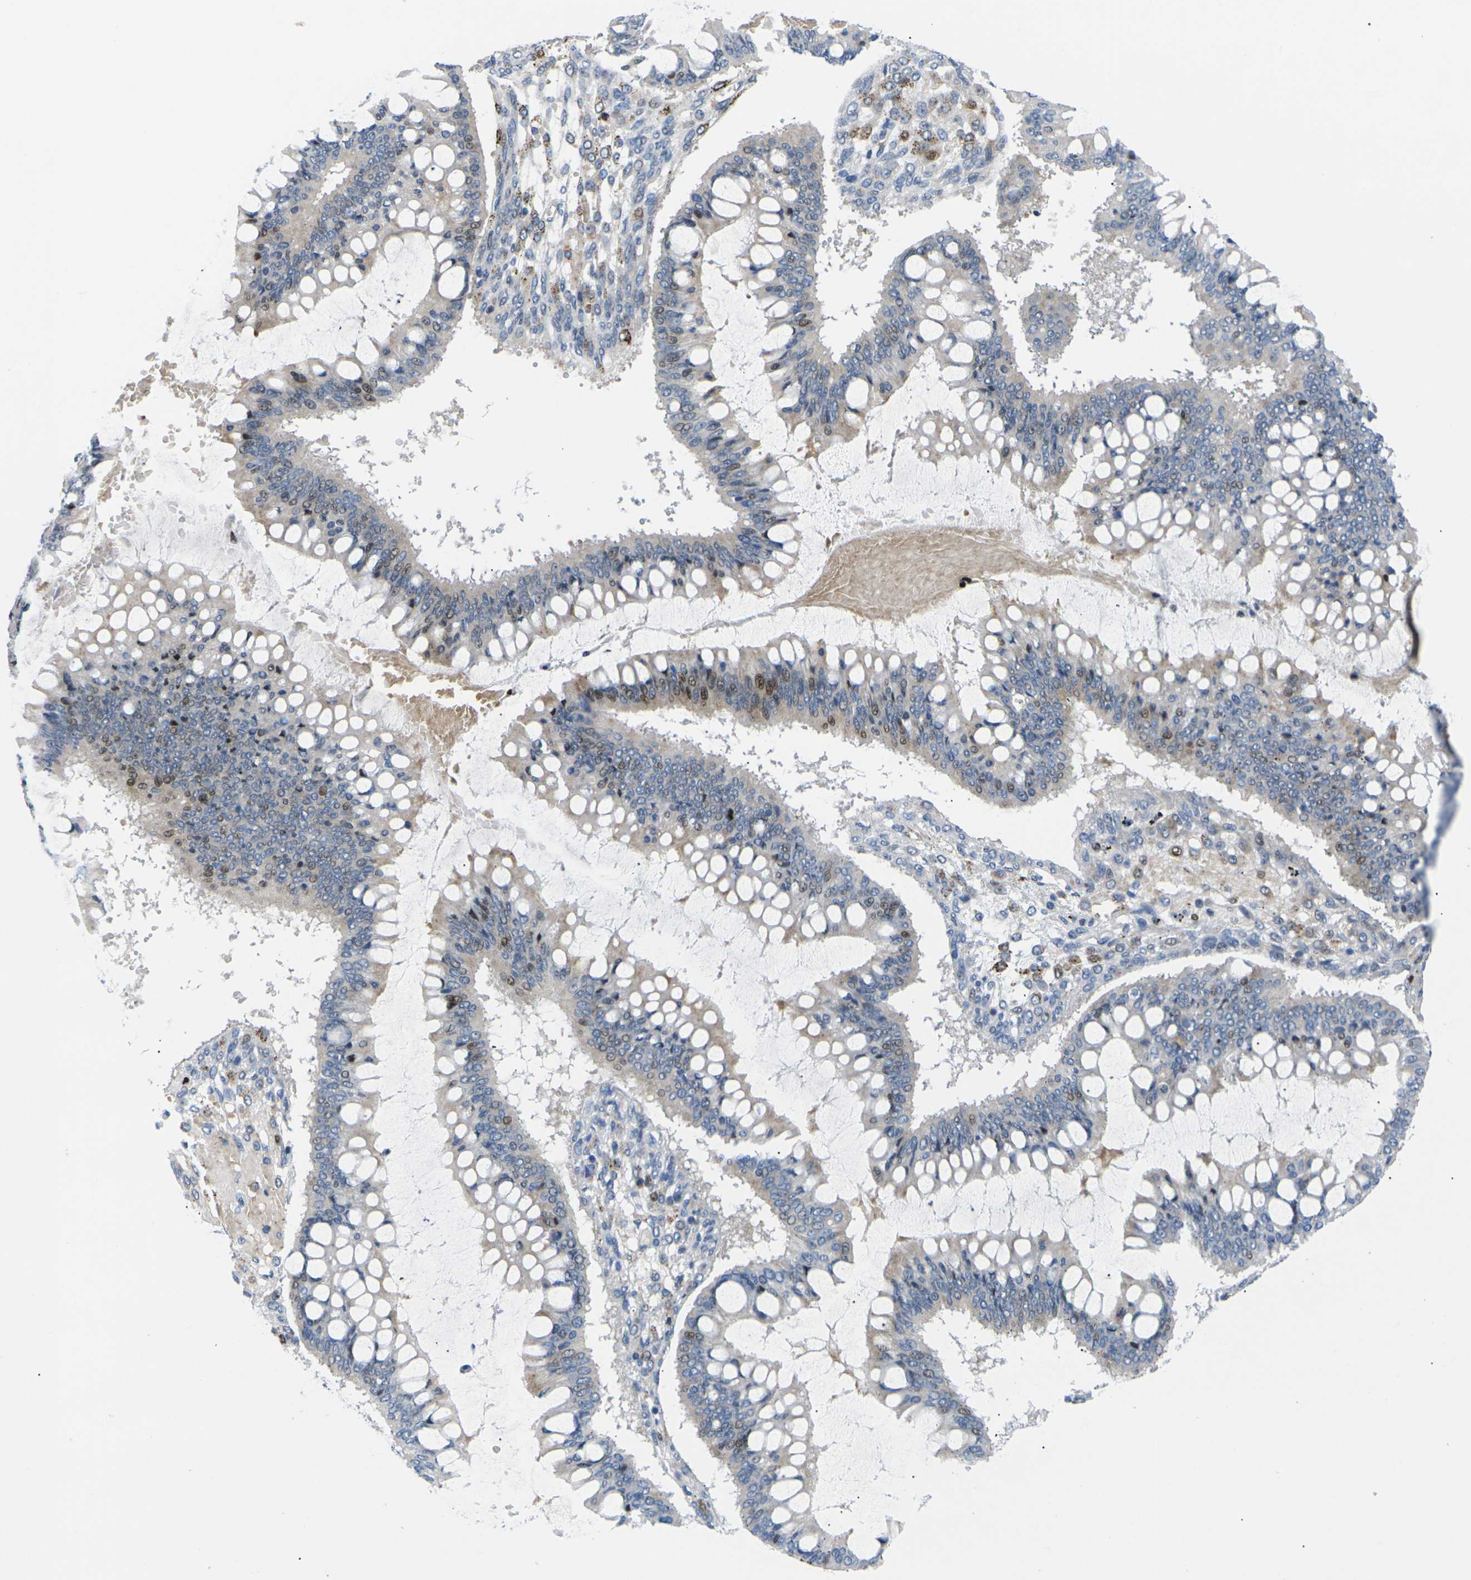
{"staining": {"intensity": "moderate", "quantity": "<25%", "location": "cytoplasmic/membranous,nuclear"}, "tissue": "ovarian cancer", "cell_type": "Tumor cells", "image_type": "cancer", "snomed": [{"axis": "morphology", "description": "Cystadenocarcinoma, mucinous, NOS"}, {"axis": "topography", "description": "Ovary"}], "caption": "There is low levels of moderate cytoplasmic/membranous and nuclear positivity in tumor cells of ovarian mucinous cystadenocarcinoma, as demonstrated by immunohistochemical staining (brown color).", "gene": "RPS6KA3", "patient": {"sex": "female", "age": 73}}